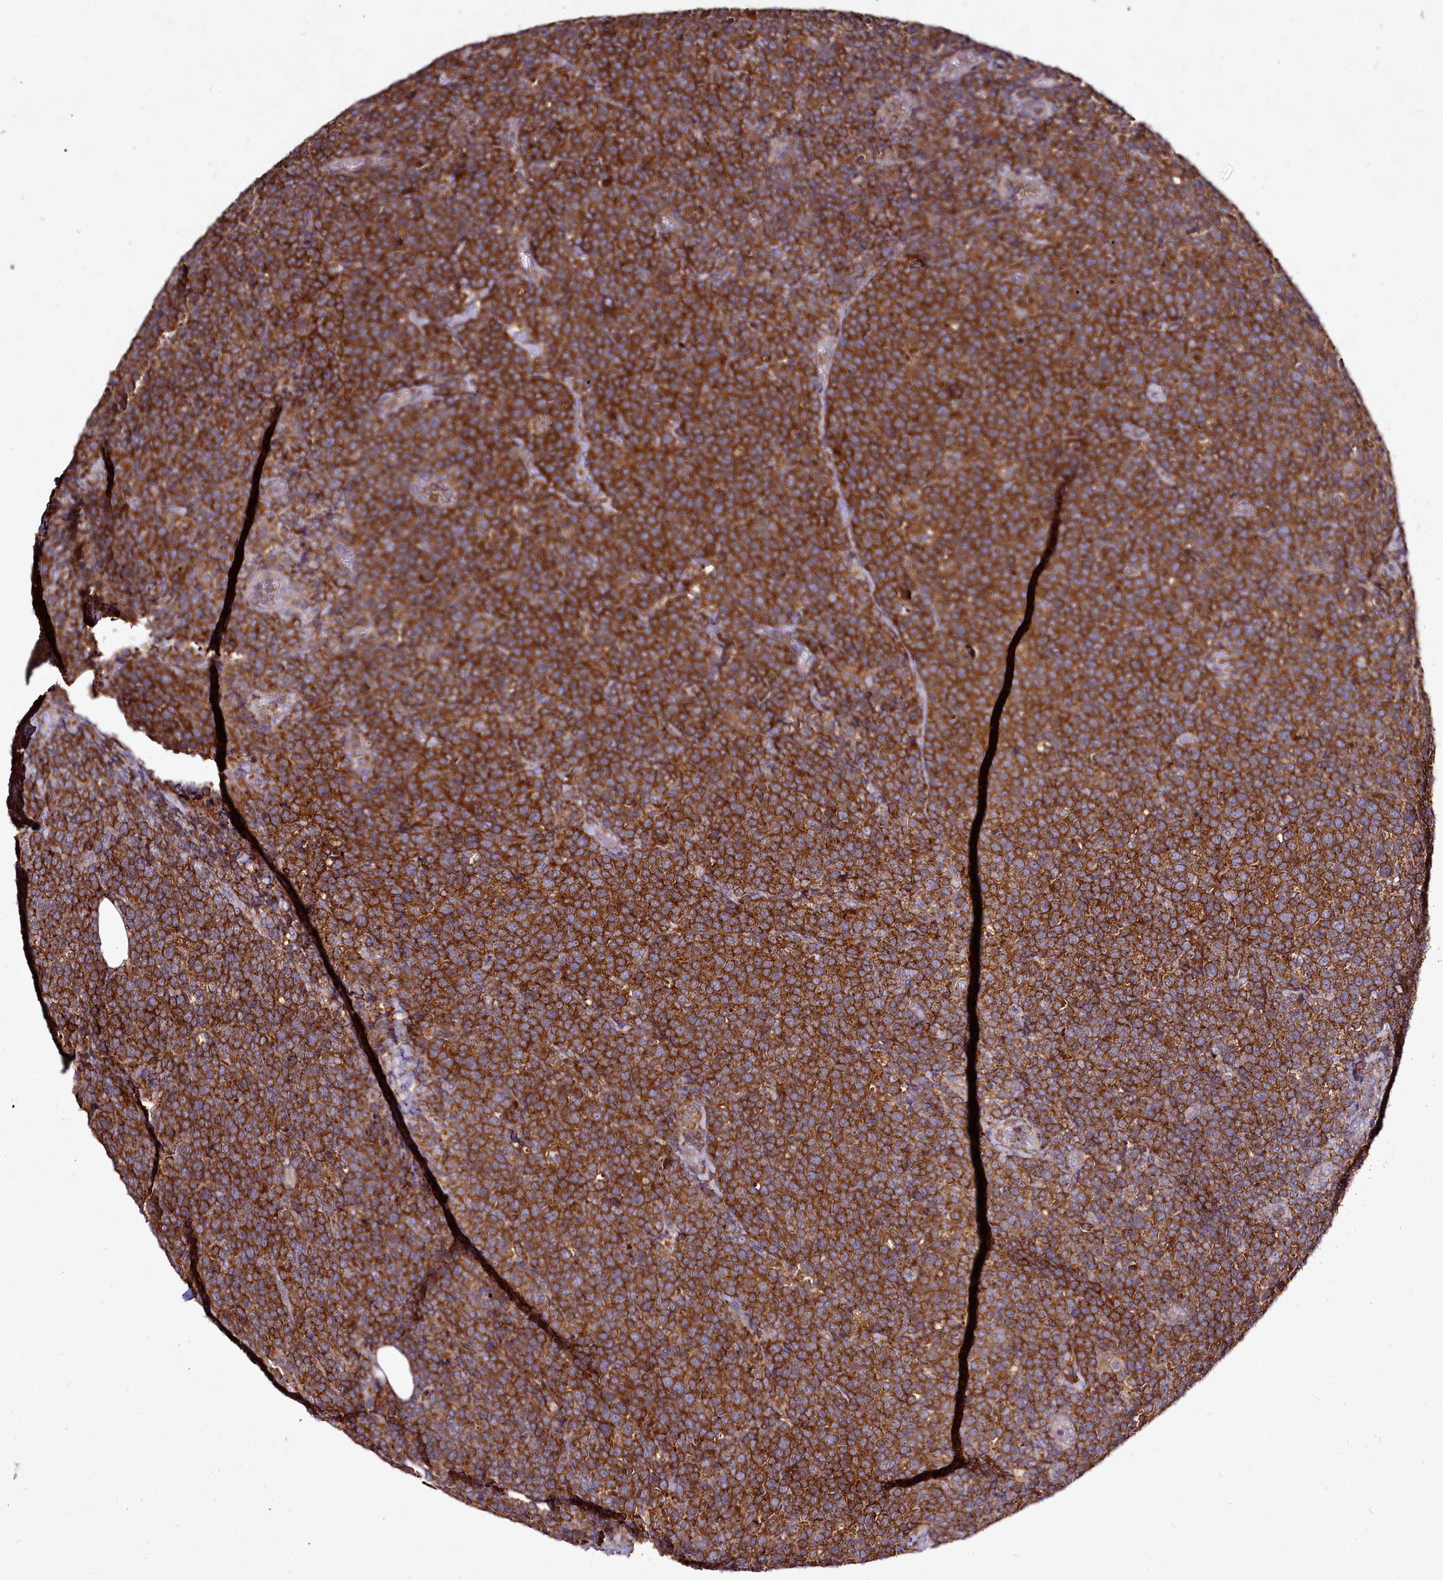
{"staining": {"intensity": "strong", "quantity": ">75%", "location": "cytoplasmic/membranous"}, "tissue": "lymphoma", "cell_type": "Tumor cells", "image_type": "cancer", "snomed": [{"axis": "morphology", "description": "Malignant lymphoma, non-Hodgkin's type, High grade"}, {"axis": "topography", "description": "Lymph node"}], "caption": "Human malignant lymphoma, non-Hodgkin's type (high-grade) stained with a brown dye shows strong cytoplasmic/membranous positive expression in about >75% of tumor cells.", "gene": "NCKAP1L", "patient": {"sex": "male", "age": 61}}